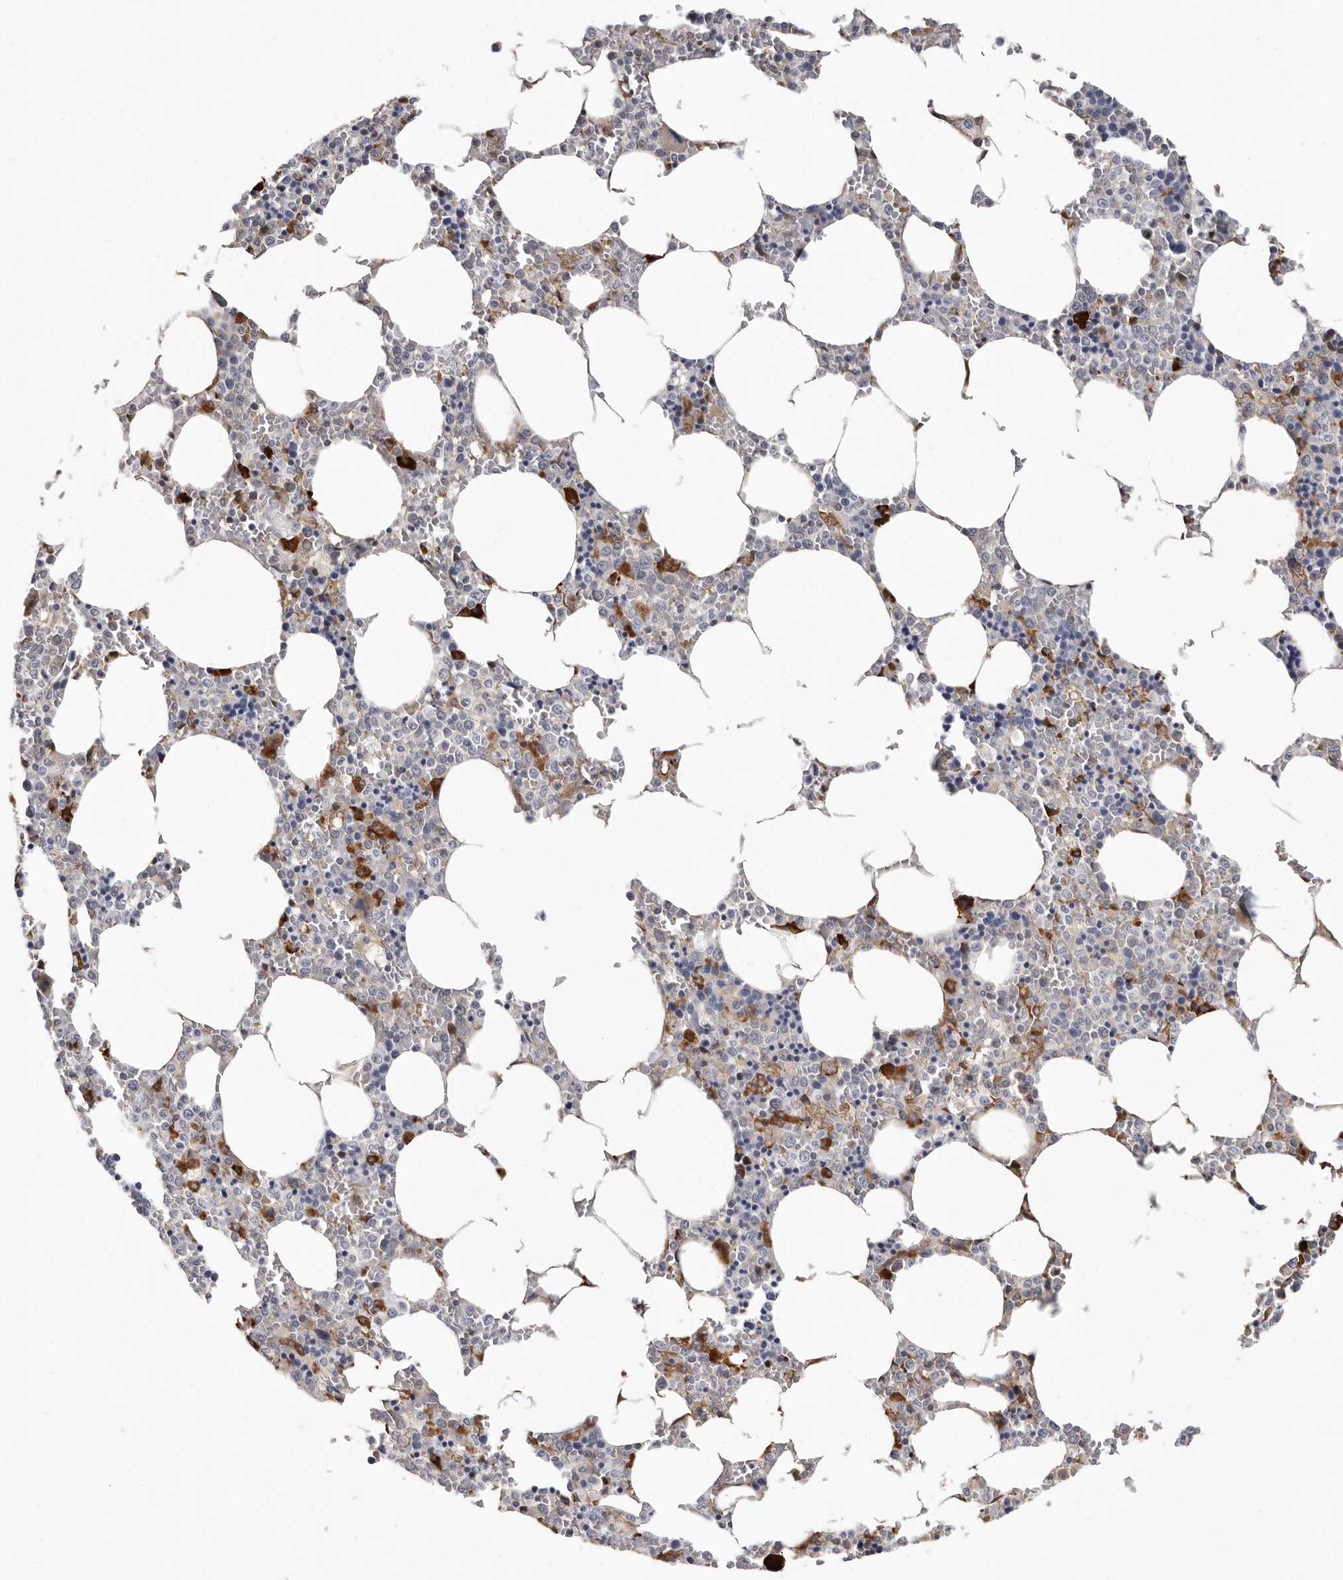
{"staining": {"intensity": "strong", "quantity": "<25%", "location": "cytoplasmic/membranous"}, "tissue": "bone marrow", "cell_type": "Hematopoietic cells", "image_type": "normal", "snomed": [{"axis": "morphology", "description": "Normal tissue, NOS"}, {"axis": "topography", "description": "Bone marrow"}], "caption": "Immunohistochemistry (IHC) photomicrograph of unremarkable bone marrow: human bone marrow stained using immunohistochemistry (IHC) reveals medium levels of strong protein expression localized specifically in the cytoplasmic/membranous of hematopoietic cells, appearing as a cytoplasmic/membranous brown color.", "gene": "ATXN3L", "patient": {"sex": "male", "age": 70}}